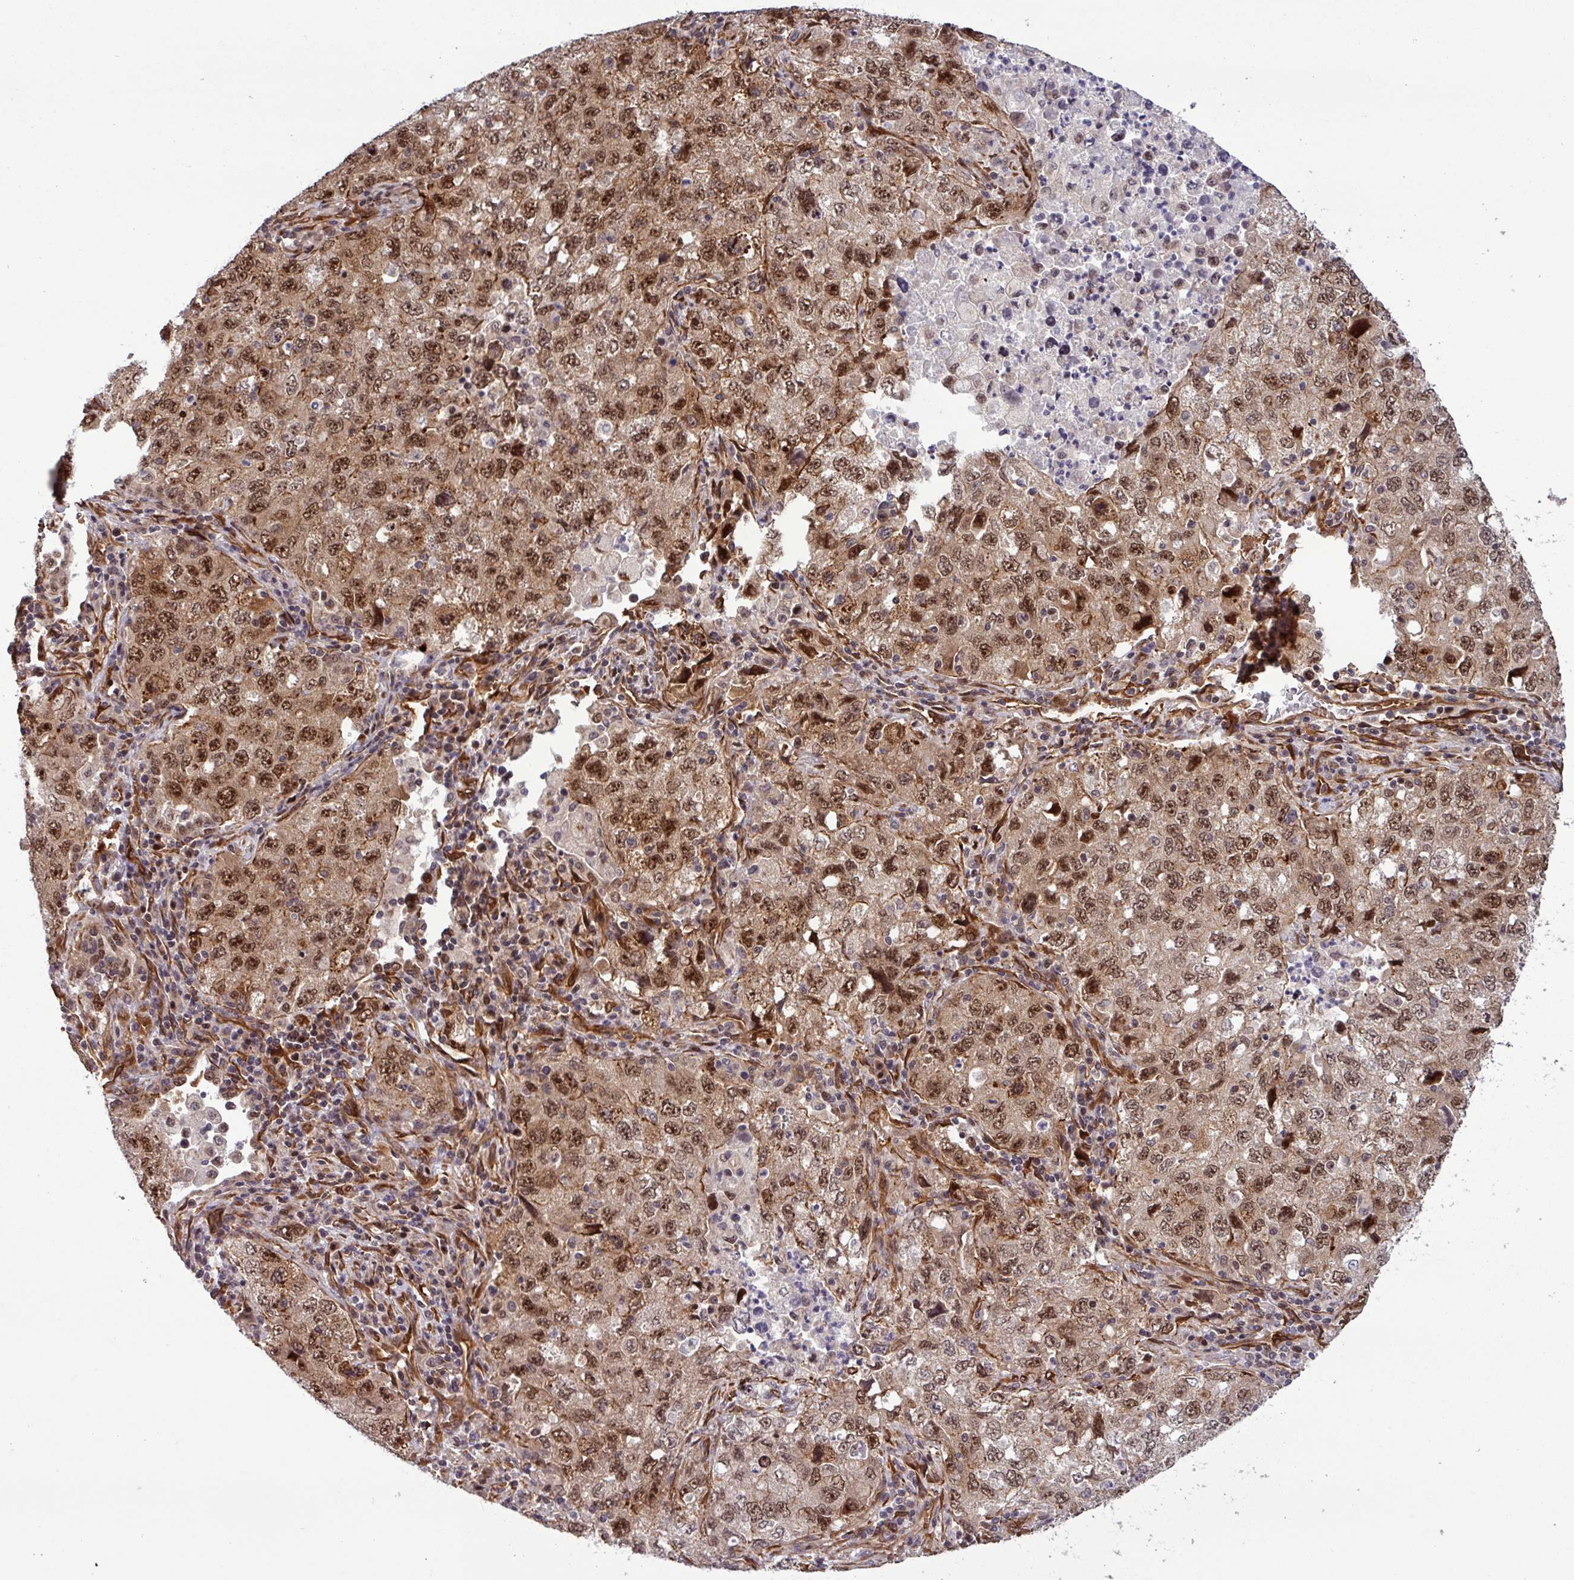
{"staining": {"intensity": "moderate", "quantity": ">75%", "location": "cytoplasmic/membranous,nuclear"}, "tissue": "lung cancer", "cell_type": "Tumor cells", "image_type": "cancer", "snomed": [{"axis": "morphology", "description": "Adenocarcinoma, NOS"}, {"axis": "topography", "description": "Lung"}], "caption": "This micrograph demonstrates adenocarcinoma (lung) stained with immunohistochemistry (IHC) to label a protein in brown. The cytoplasmic/membranous and nuclear of tumor cells show moderate positivity for the protein. Nuclei are counter-stained blue.", "gene": "C7orf50", "patient": {"sex": "female", "age": 57}}